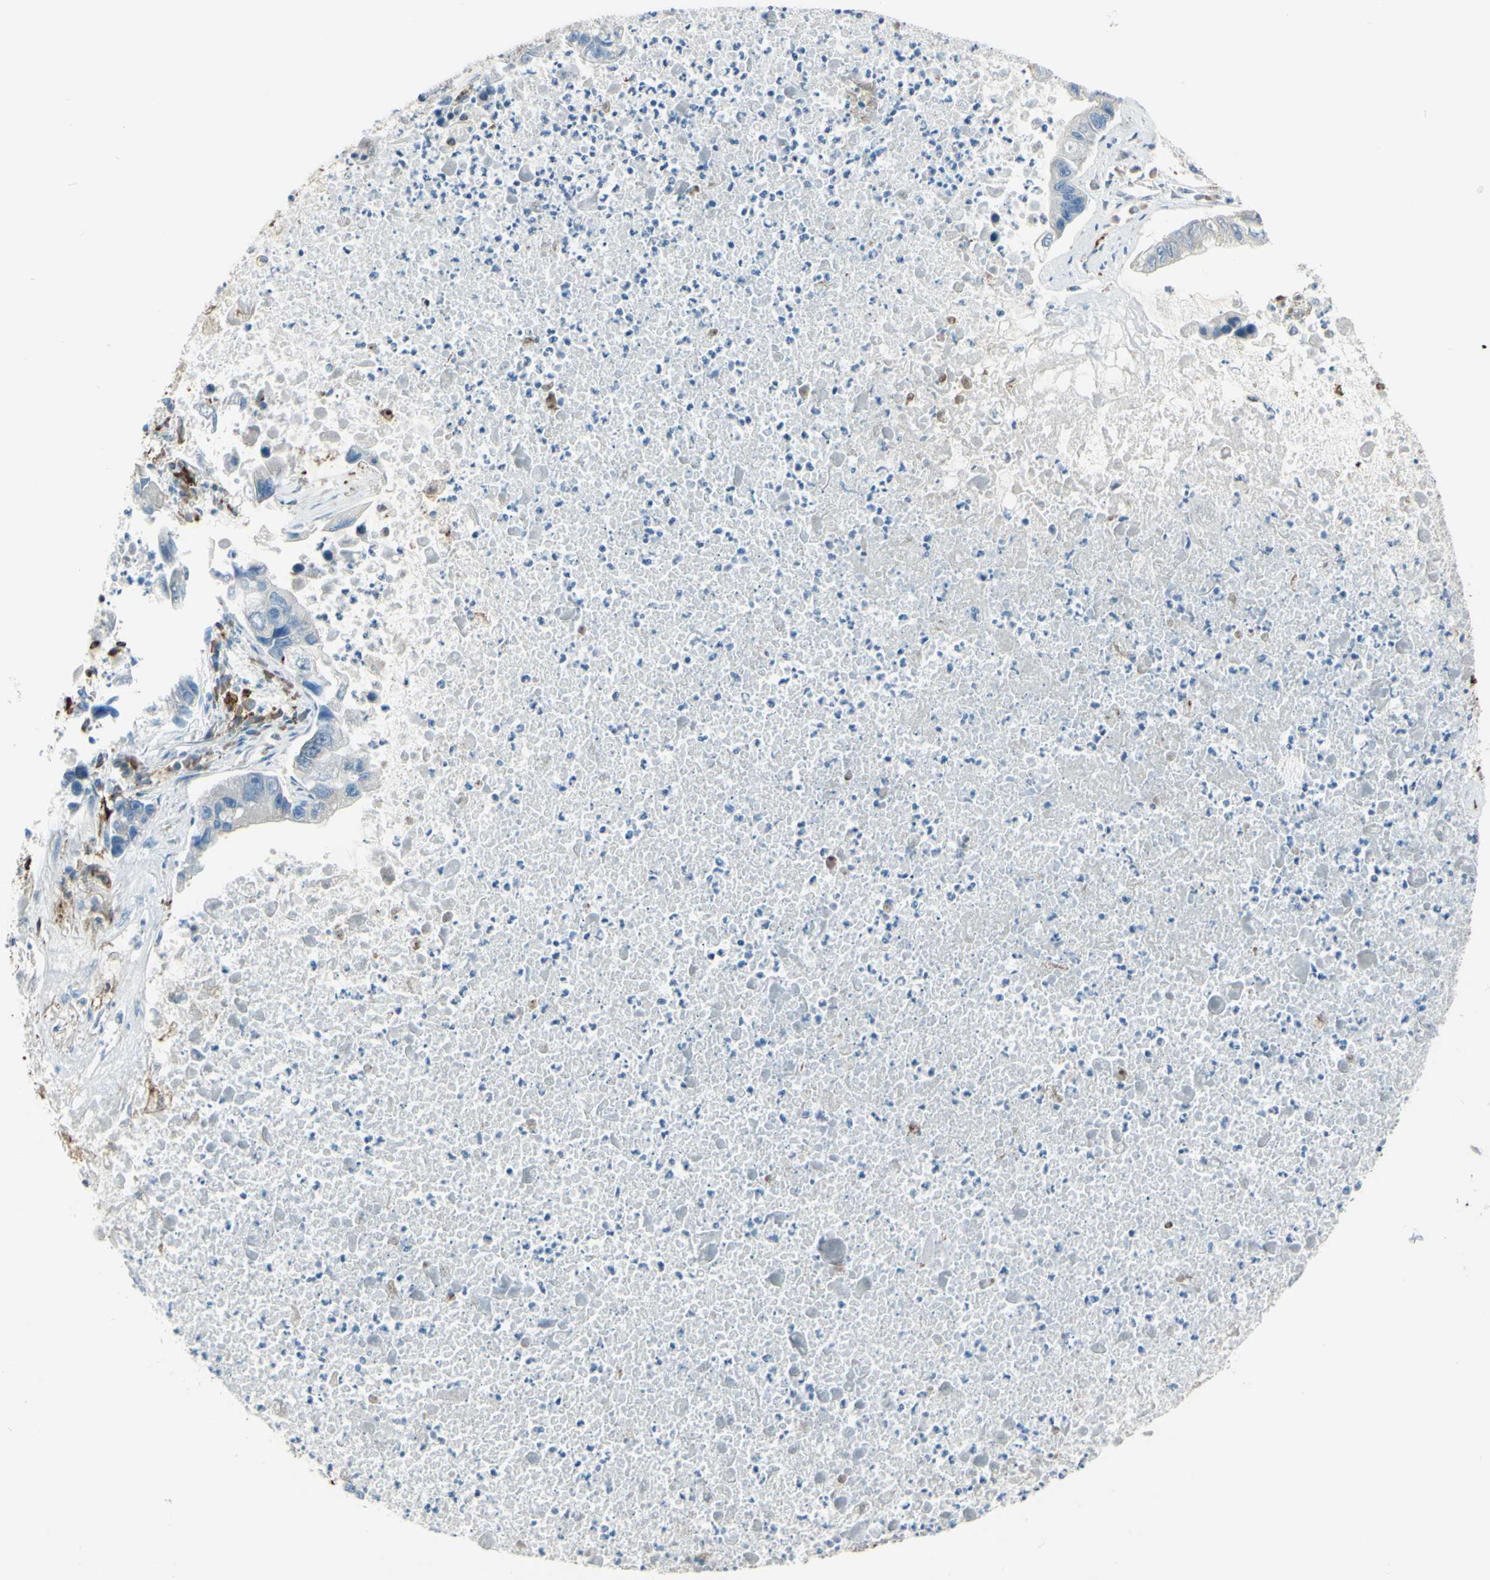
{"staining": {"intensity": "negative", "quantity": "none", "location": "none"}, "tissue": "lung cancer", "cell_type": "Tumor cells", "image_type": "cancer", "snomed": [{"axis": "morphology", "description": "Adenocarcinoma, NOS"}, {"axis": "topography", "description": "Lung"}], "caption": "Human lung cancer (adenocarcinoma) stained for a protein using immunohistochemistry reveals no staining in tumor cells.", "gene": "CD74", "patient": {"sex": "female", "age": 51}}